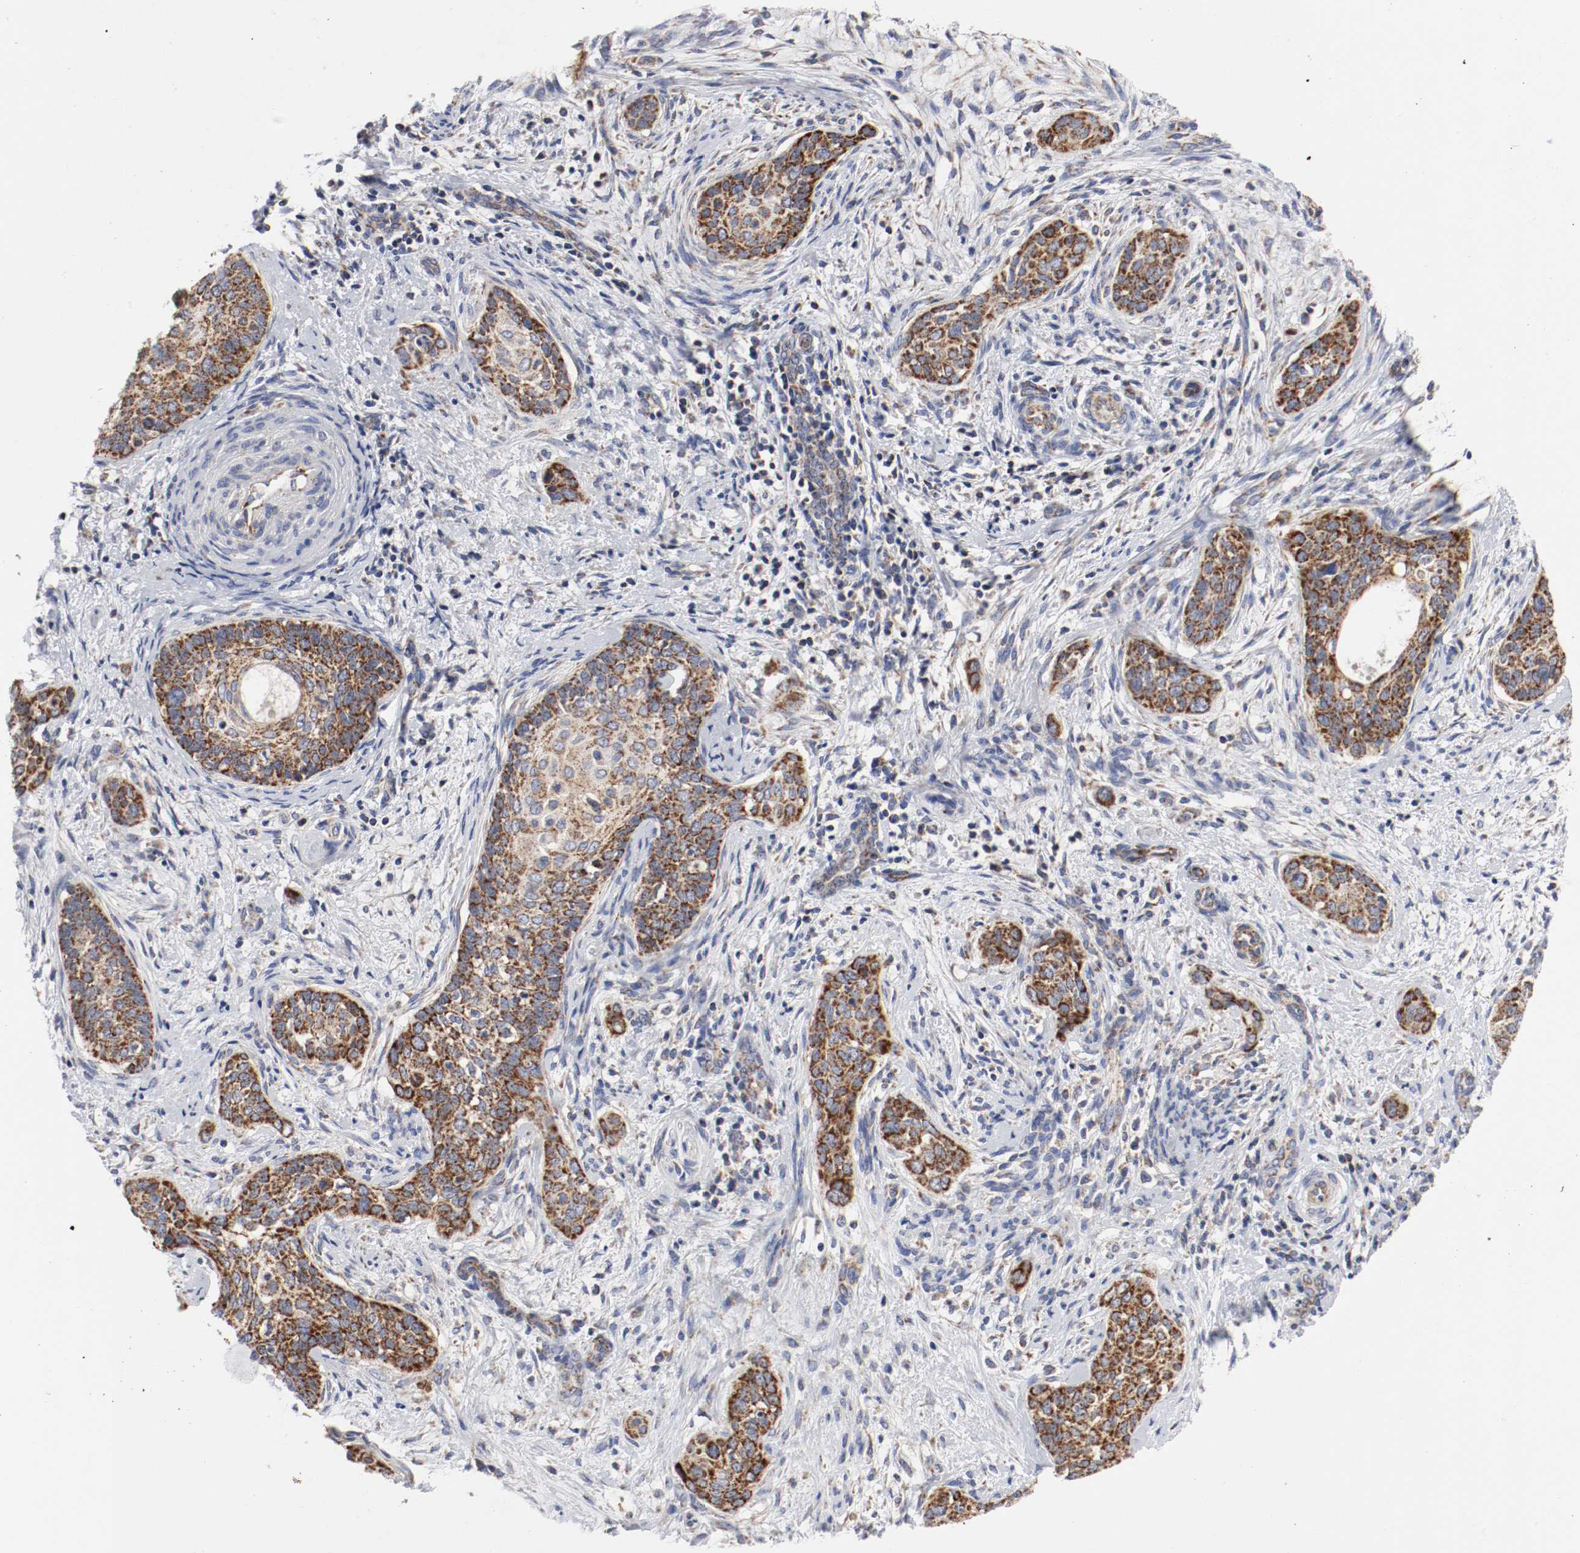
{"staining": {"intensity": "strong", "quantity": ">75%", "location": "cytoplasmic/membranous"}, "tissue": "cervical cancer", "cell_type": "Tumor cells", "image_type": "cancer", "snomed": [{"axis": "morphology", "description": "Squamous cell carcinoma, NOS"}, {"axis": "topography", "description": "Cervix"}], "caption": "Immunohistochemistry image of human cervical squamous cell carcinoma stained for a protein (brown), which reveals high levels of strong cytoplasmic/membranous positivity in approximately >75% of tumor cells.", "gene": "AFG3L2", "patient": {"sex": "female", "age": 33}}